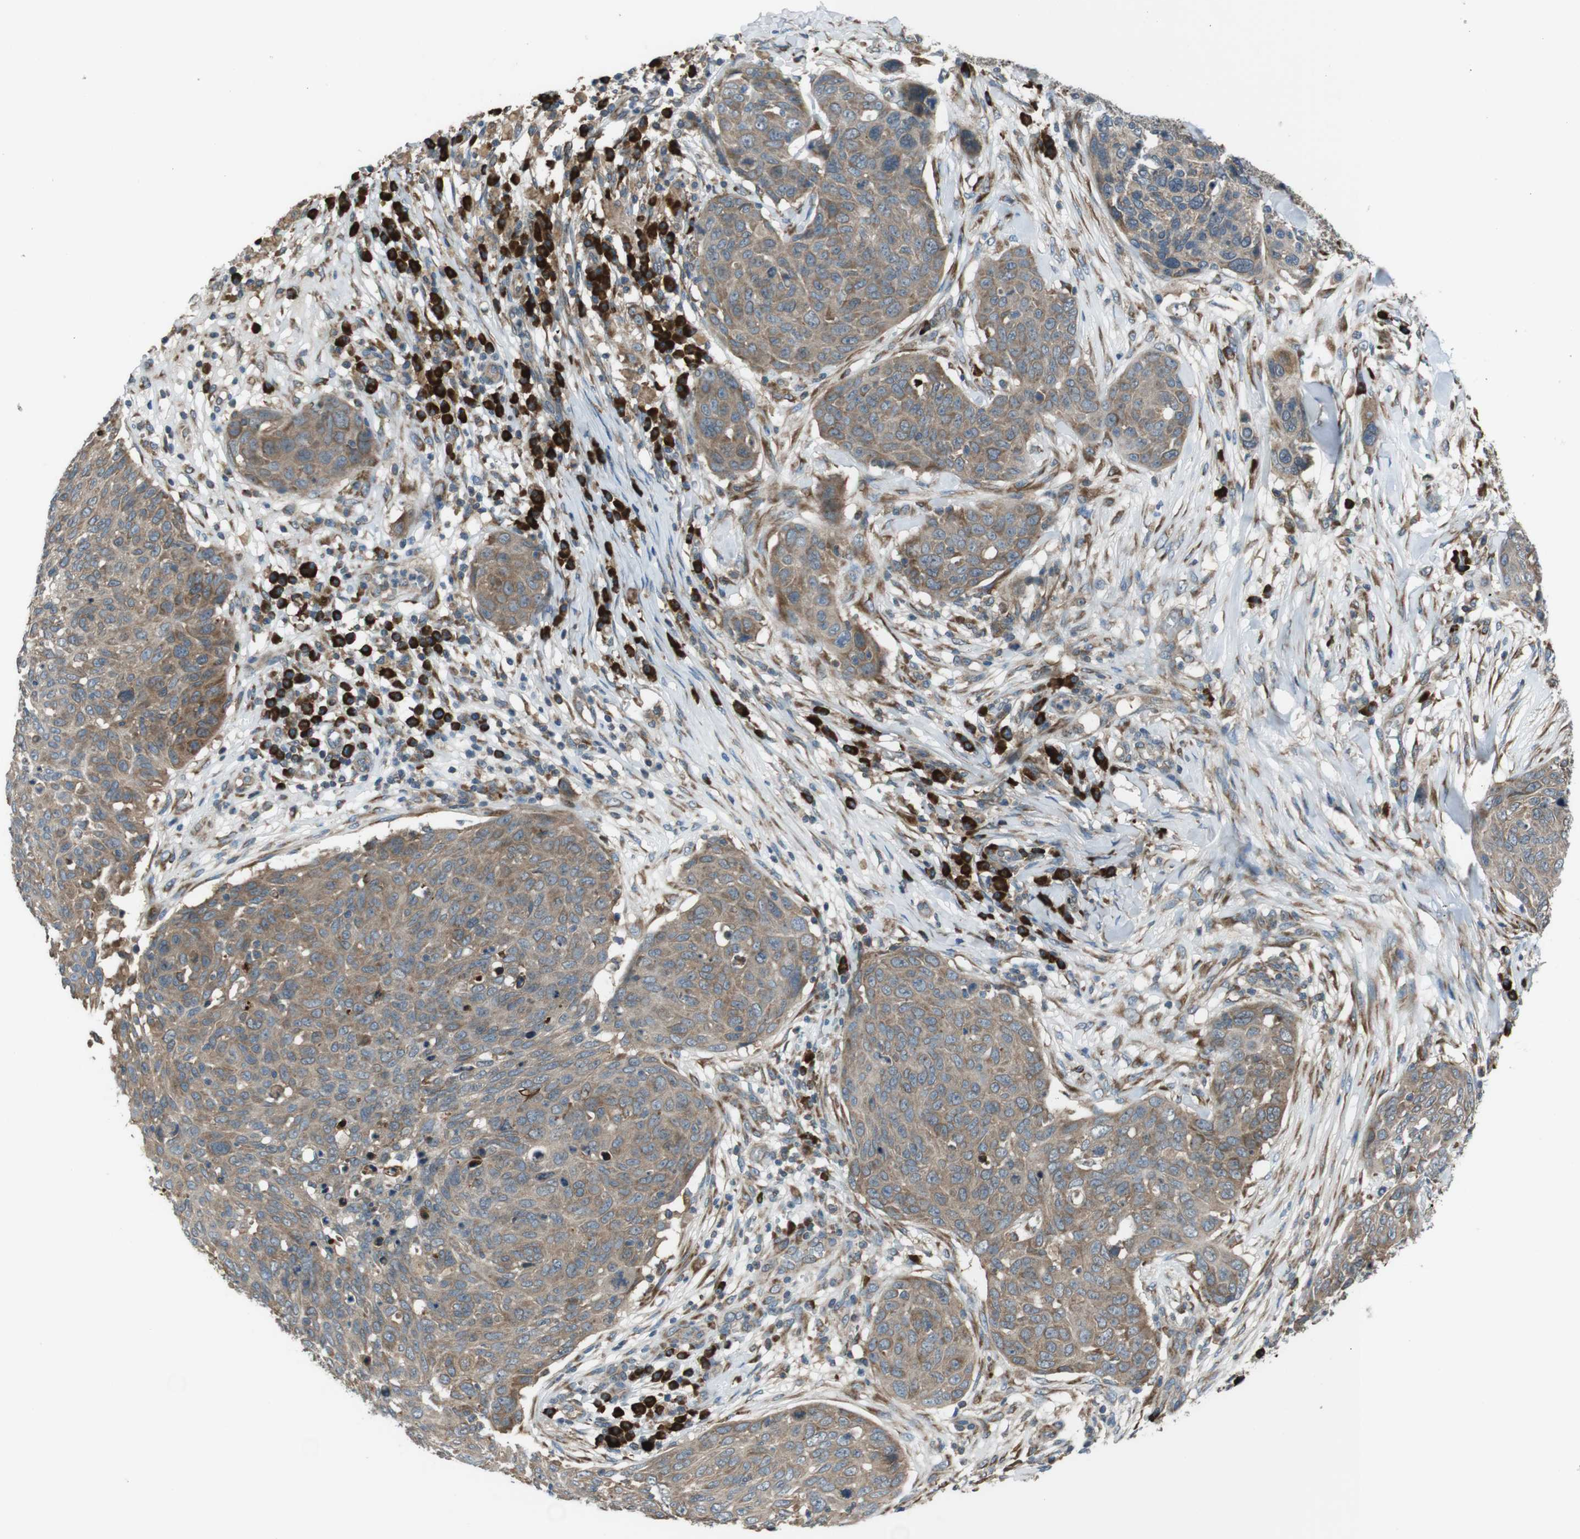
{"staining": {"intensity": "moderate", "quantity": ">75%", "location": "cytoplasmic/membranous"}, "tissue": "skin cancer", "cell_type": "Tumor cells", "image_type": "cancer", "snomed": [{"axis": "morphology", "description": "Squamous cell carcinoma in situ, NOS"}, {"axis": "morphology", "description": "Squamous cell carcinoma, NOS"}, {"axis": "topography", "description": "Skin"}], "caption": "Protein staining by immunohistochemistry reveals moderate cytoplasmic/membranous staining in approximately >75% of tumor cells in skin cancer (squamous cell carcinoma in situ).", "gene": "SSR3", "patient": {"sex": "male", "age": 93}}